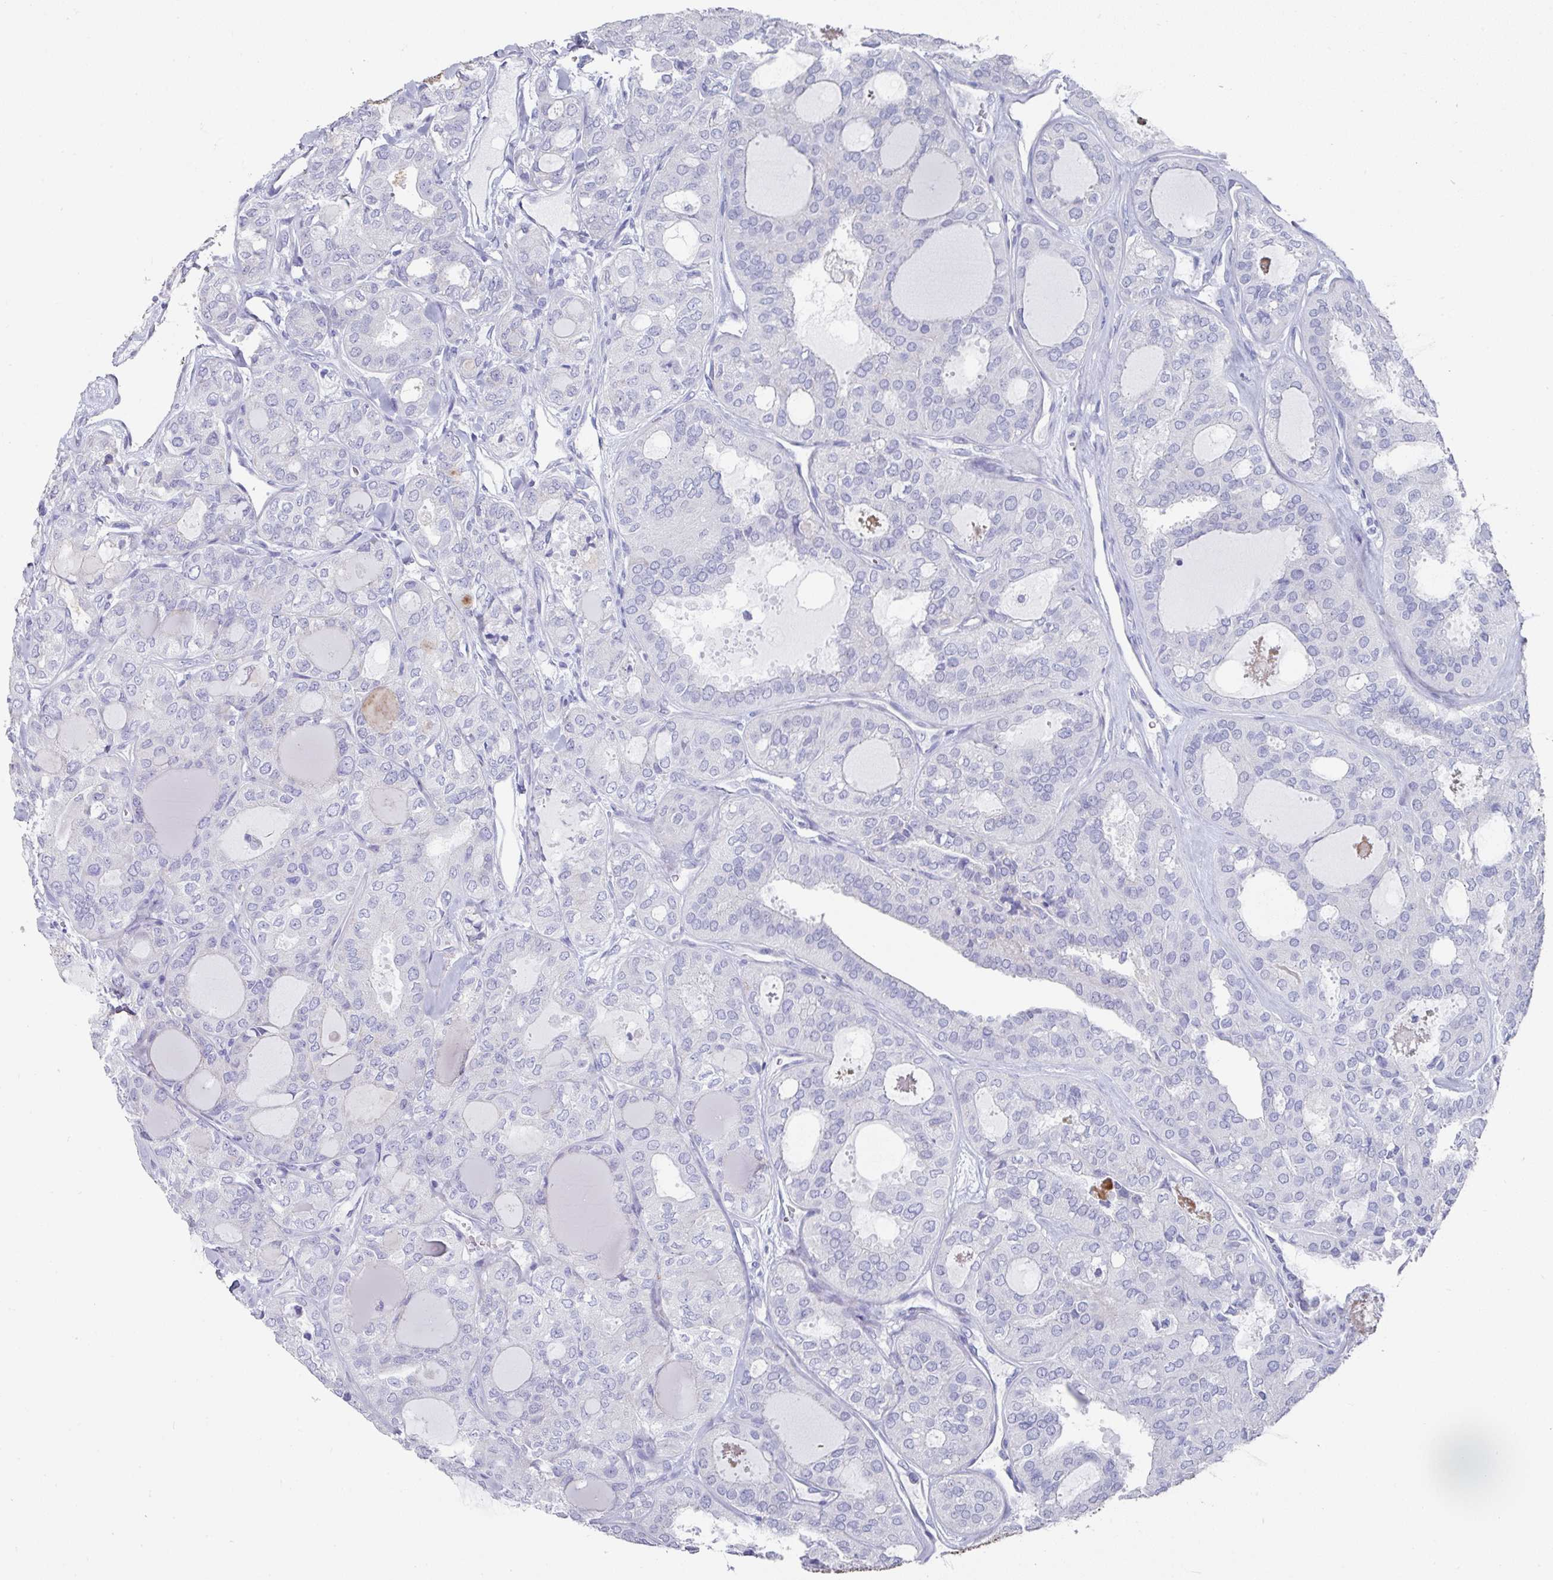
{"staining": {"intensity": "negative", "quantity": "none", "location": "none"}, "tissue": "thyroid cancer", "cell_type": "Tumor cells", "image_type": "cancer", "snomed": [{"axis": "morphology", "description": "Follicular adenoma carcinoma, NOS"}, {"axis": "topography", "description": "Thyroid gland"}], "caption": "An IHC histopathology image of thyroid cancer is shown. There is no staining in tumor cells of thyroid cancer.", "gene": "SETBP1", "patient": {"sex": "male", "age": 75}}